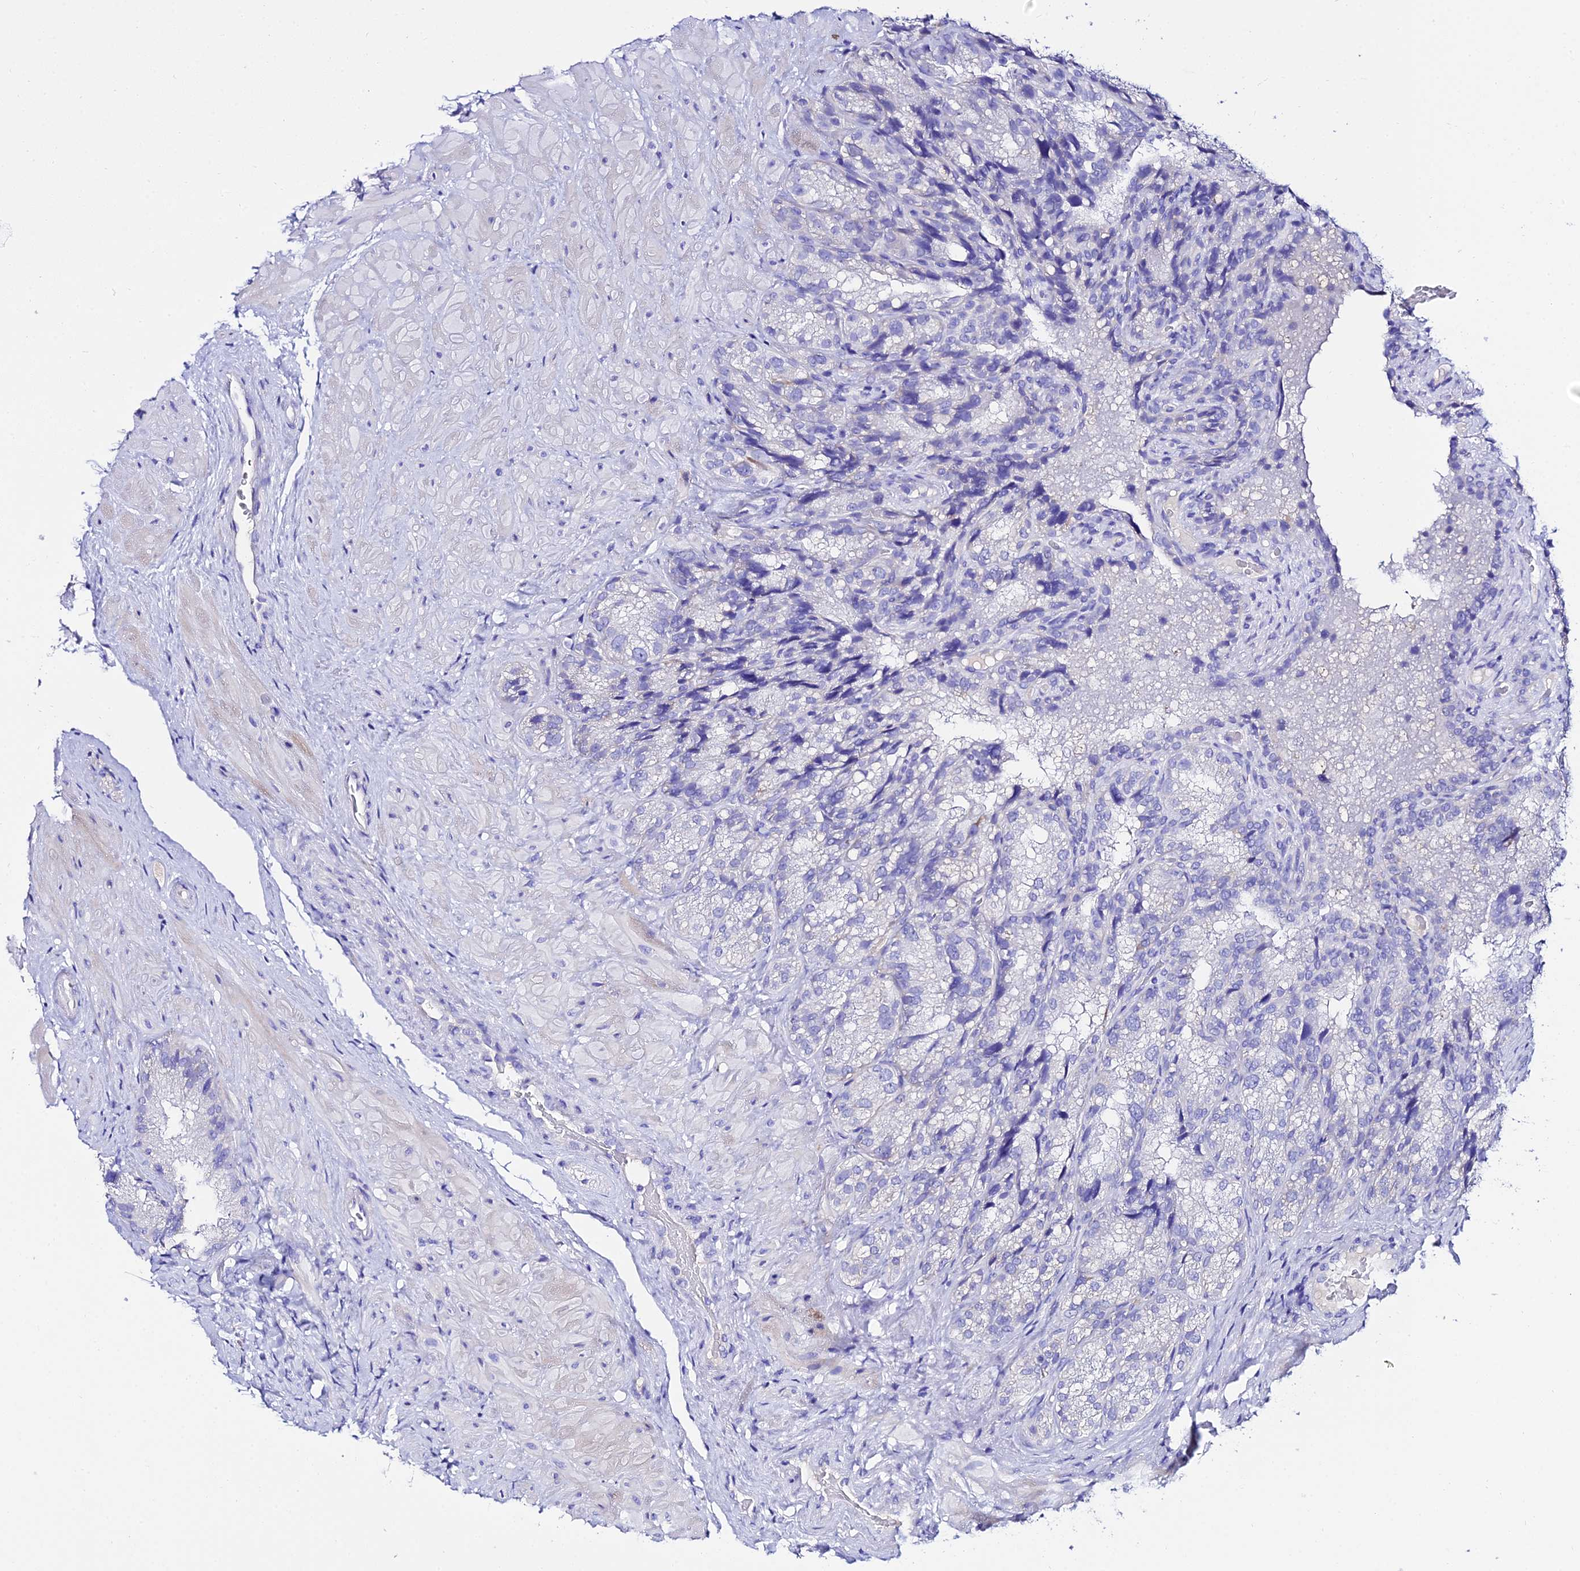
{"staining": {"intensity": "negative", "quantity": "none", "location": "none"}, "tissue": "seminal vesicle", "cell_type": "Glandular cells", "image_type": "normal", "snomed": [{"axis": "morphology", "description": "Normal tissue, NOS"}, {"axis": "topography", "description": "Seminal veicle"}], "caption": "High power microscopy photomicrograph of an IHC micrograph of benign seminal vesicle, revealing no significant expression in glandular cells. (DAB (3,3'-diaminobenzidine) IHC with hematoxylin counter stain).", "gene": "TMEM117", "patient": {"sex": "male", "age": 58}}